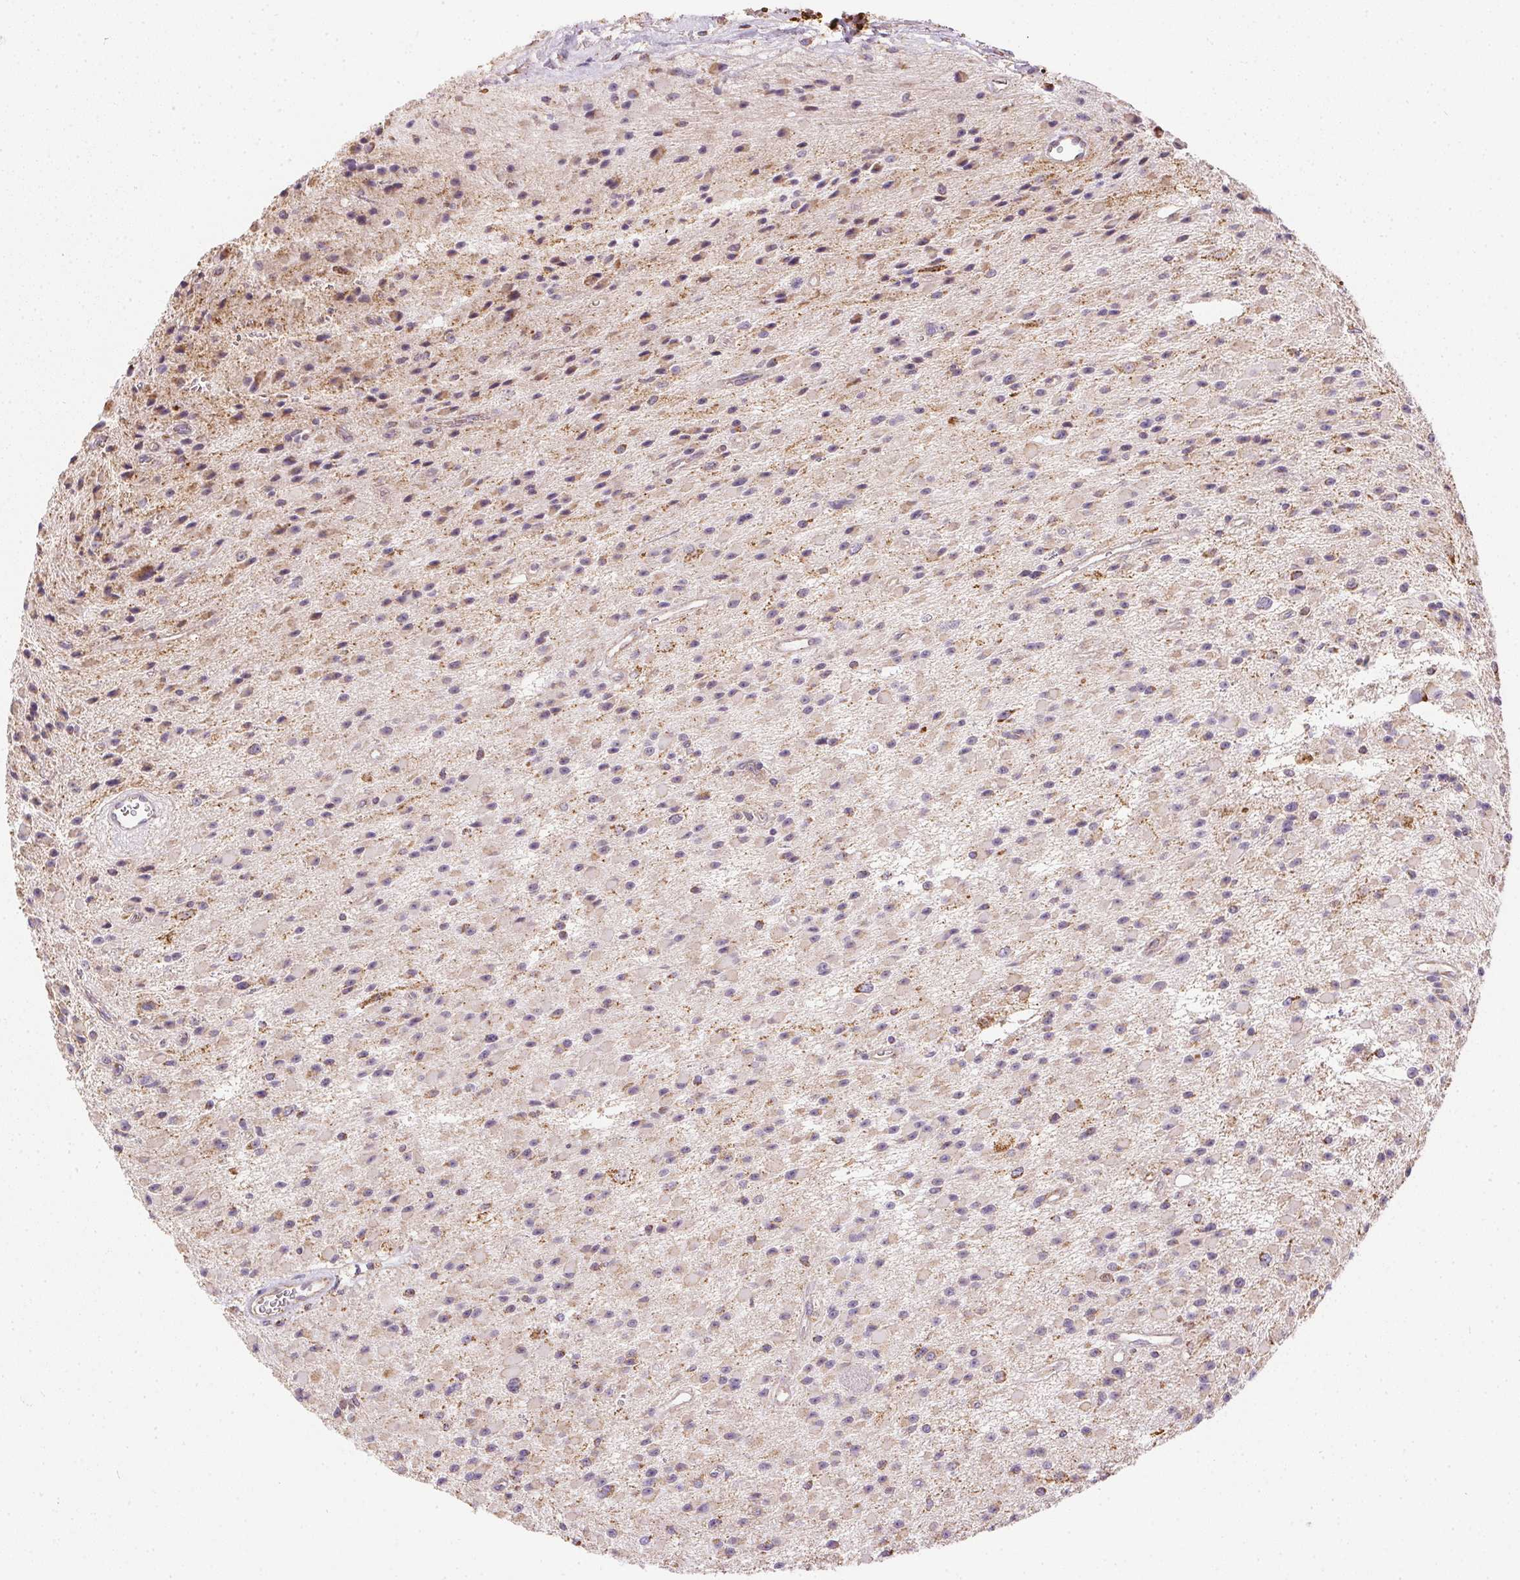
{"staining": {"intensity": "weak", "quantity": "25%-75%", "location": "cytoplasmic/membranous"}, "tissue": "glioma", "cell_type": "Tumor cells", "image_type": "cancer", "snomed": [{"axis": "morphology", "description": "Glioma, malignant, High grade"}, {"axis": "topography", "description": "Brain"}], "caption": "A brown stain shows weak cytoplasmic/membranous expression of a protein in high-grade glioma (malignant) tumor cells.", "gene": "MAPK11", "patient": {"sex": "male", "age": 29}}